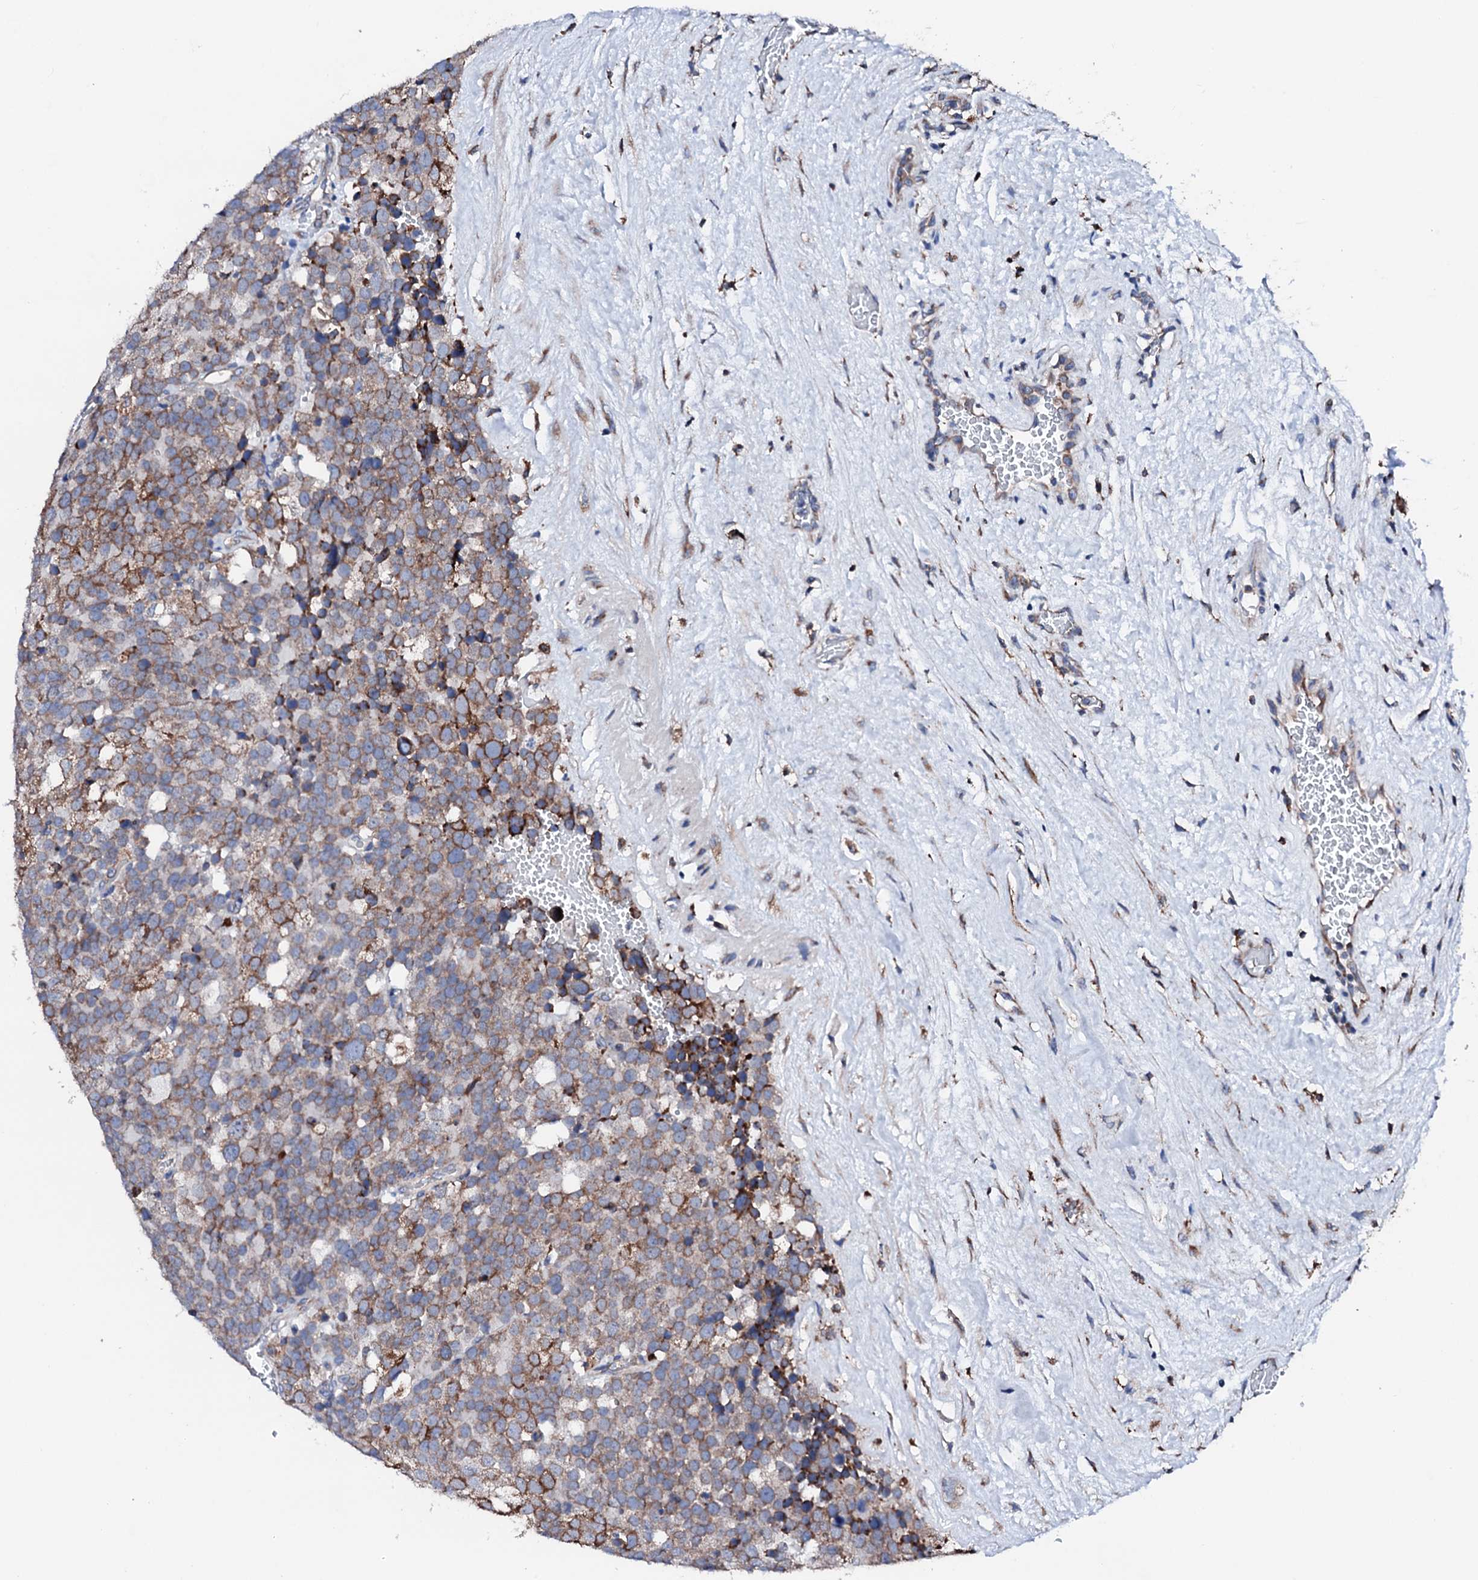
{"staining": {"intensity": "moderate", "quantity": ">75%", "location": "cytoplasmic/membranous"}, "tissue": "testis cancer", "cell_type": "Tumor cells", "image_type": "cancer", "snomed": [{"axis": "morphology", "description": "Seminoma, NOS"}, {"axis": "topography", "description": "Testis"}], "caption": "Tumor cells demonstrate medium levels of moderate cytoplasmic/membranous staining in approximately >75% of cells in human testis cancer.", "gene": "AMDHD1", "patient": {"sex": "male", "age": 71}}